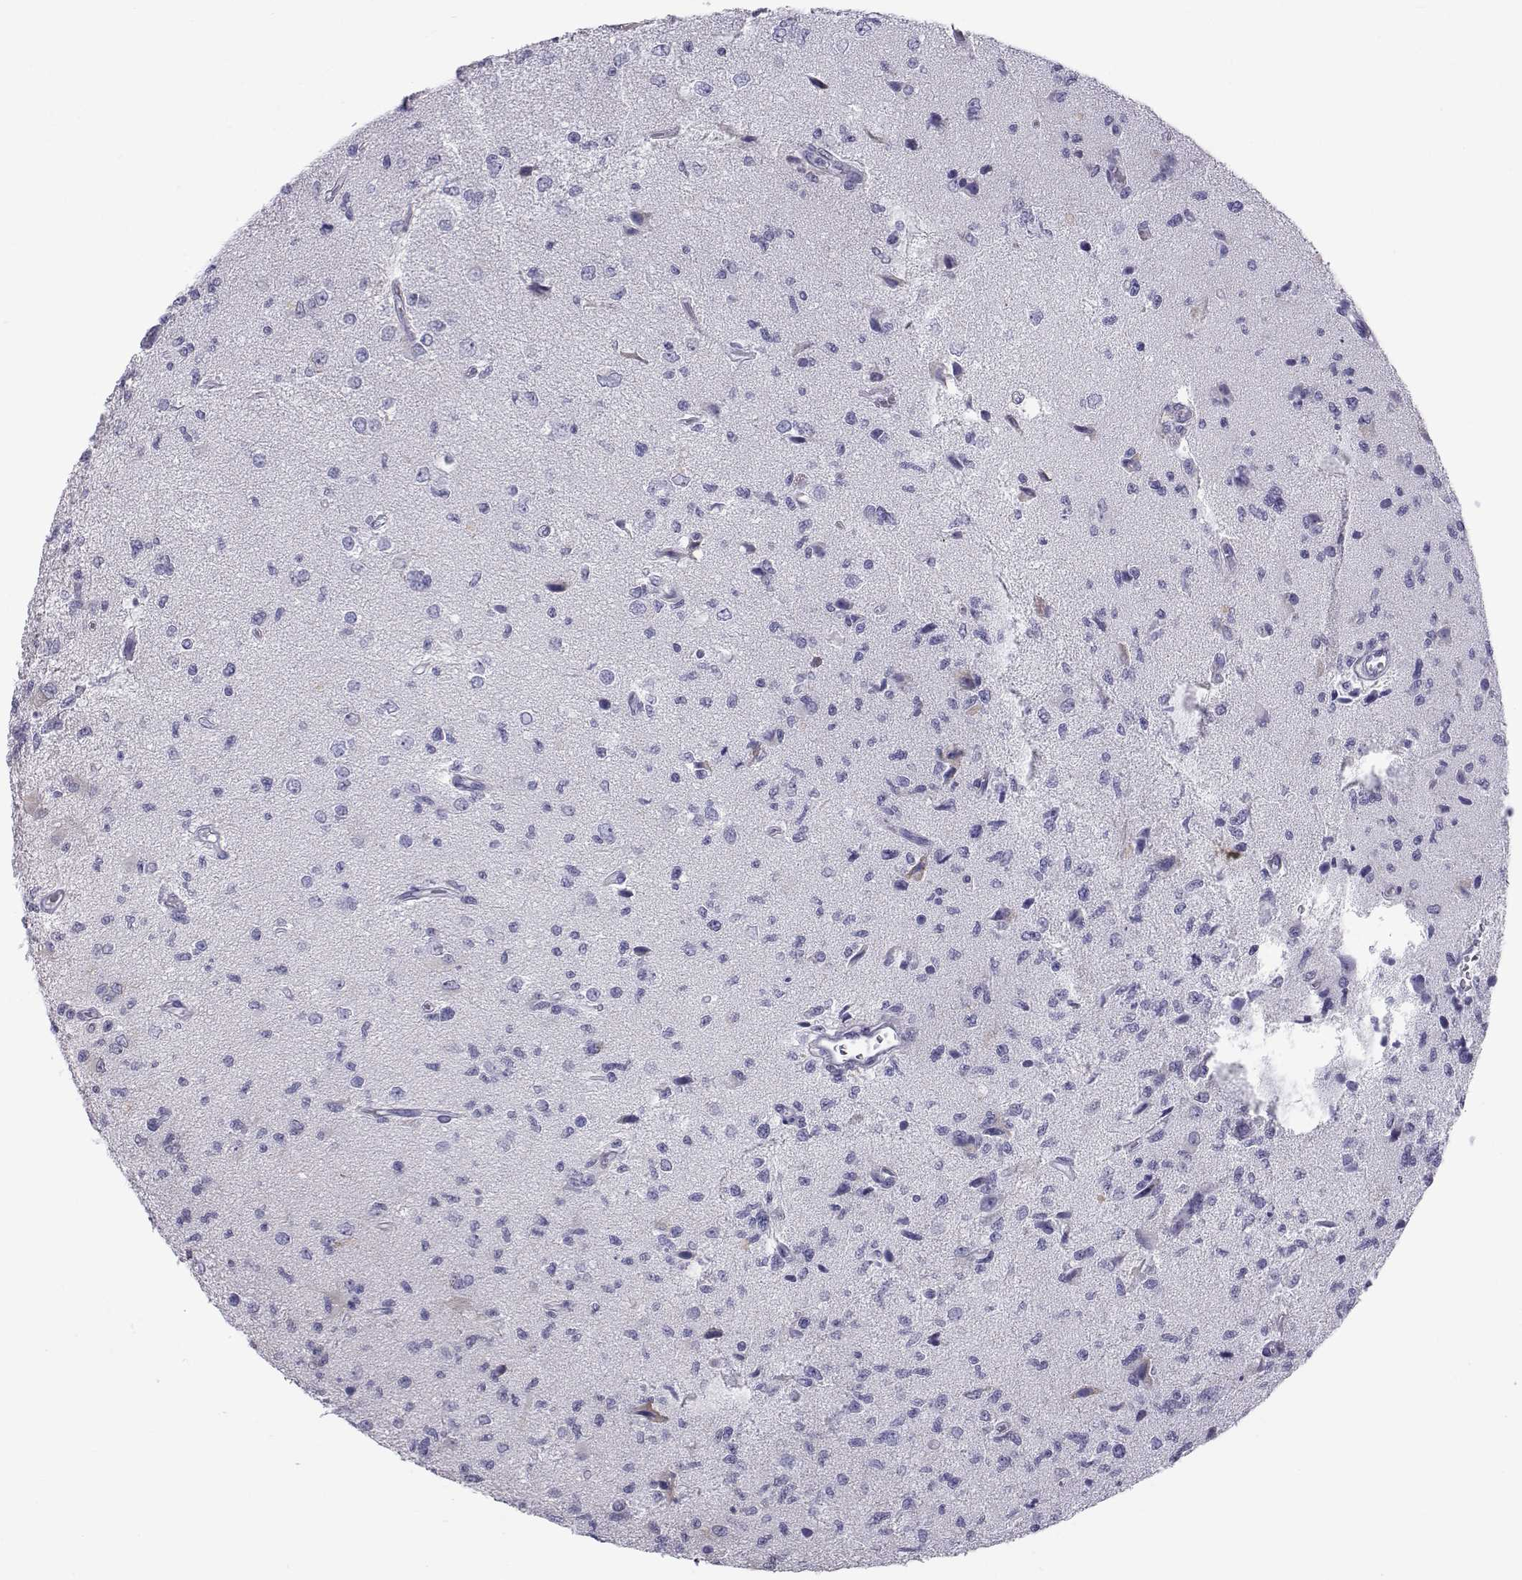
{"staining": {"intensity": "negative", "quantity": "none", "location": "none"}, "tissue": "glioma", "cell_type": "Tumor cells", "image_type": "cancer", "snomed": [{"axis": "morphology", "description": "Glioma, malignant, High grade"}, {"axis": "topography", "description": "Brain"}], "caption": "A high-resolution histopathology image shows immunohistochemistry (IHC) staining of glioma, which reveals no significant positivity in tumor cells. Brightfield microscopy of immunohistochemistry stained with DAB (3,3'-diaminobenzidine) (brown) and hematoxylin (blue), captured at high magnification.", "gene": "RNASE12", "patient": {"sex": "male", "age": 56}}